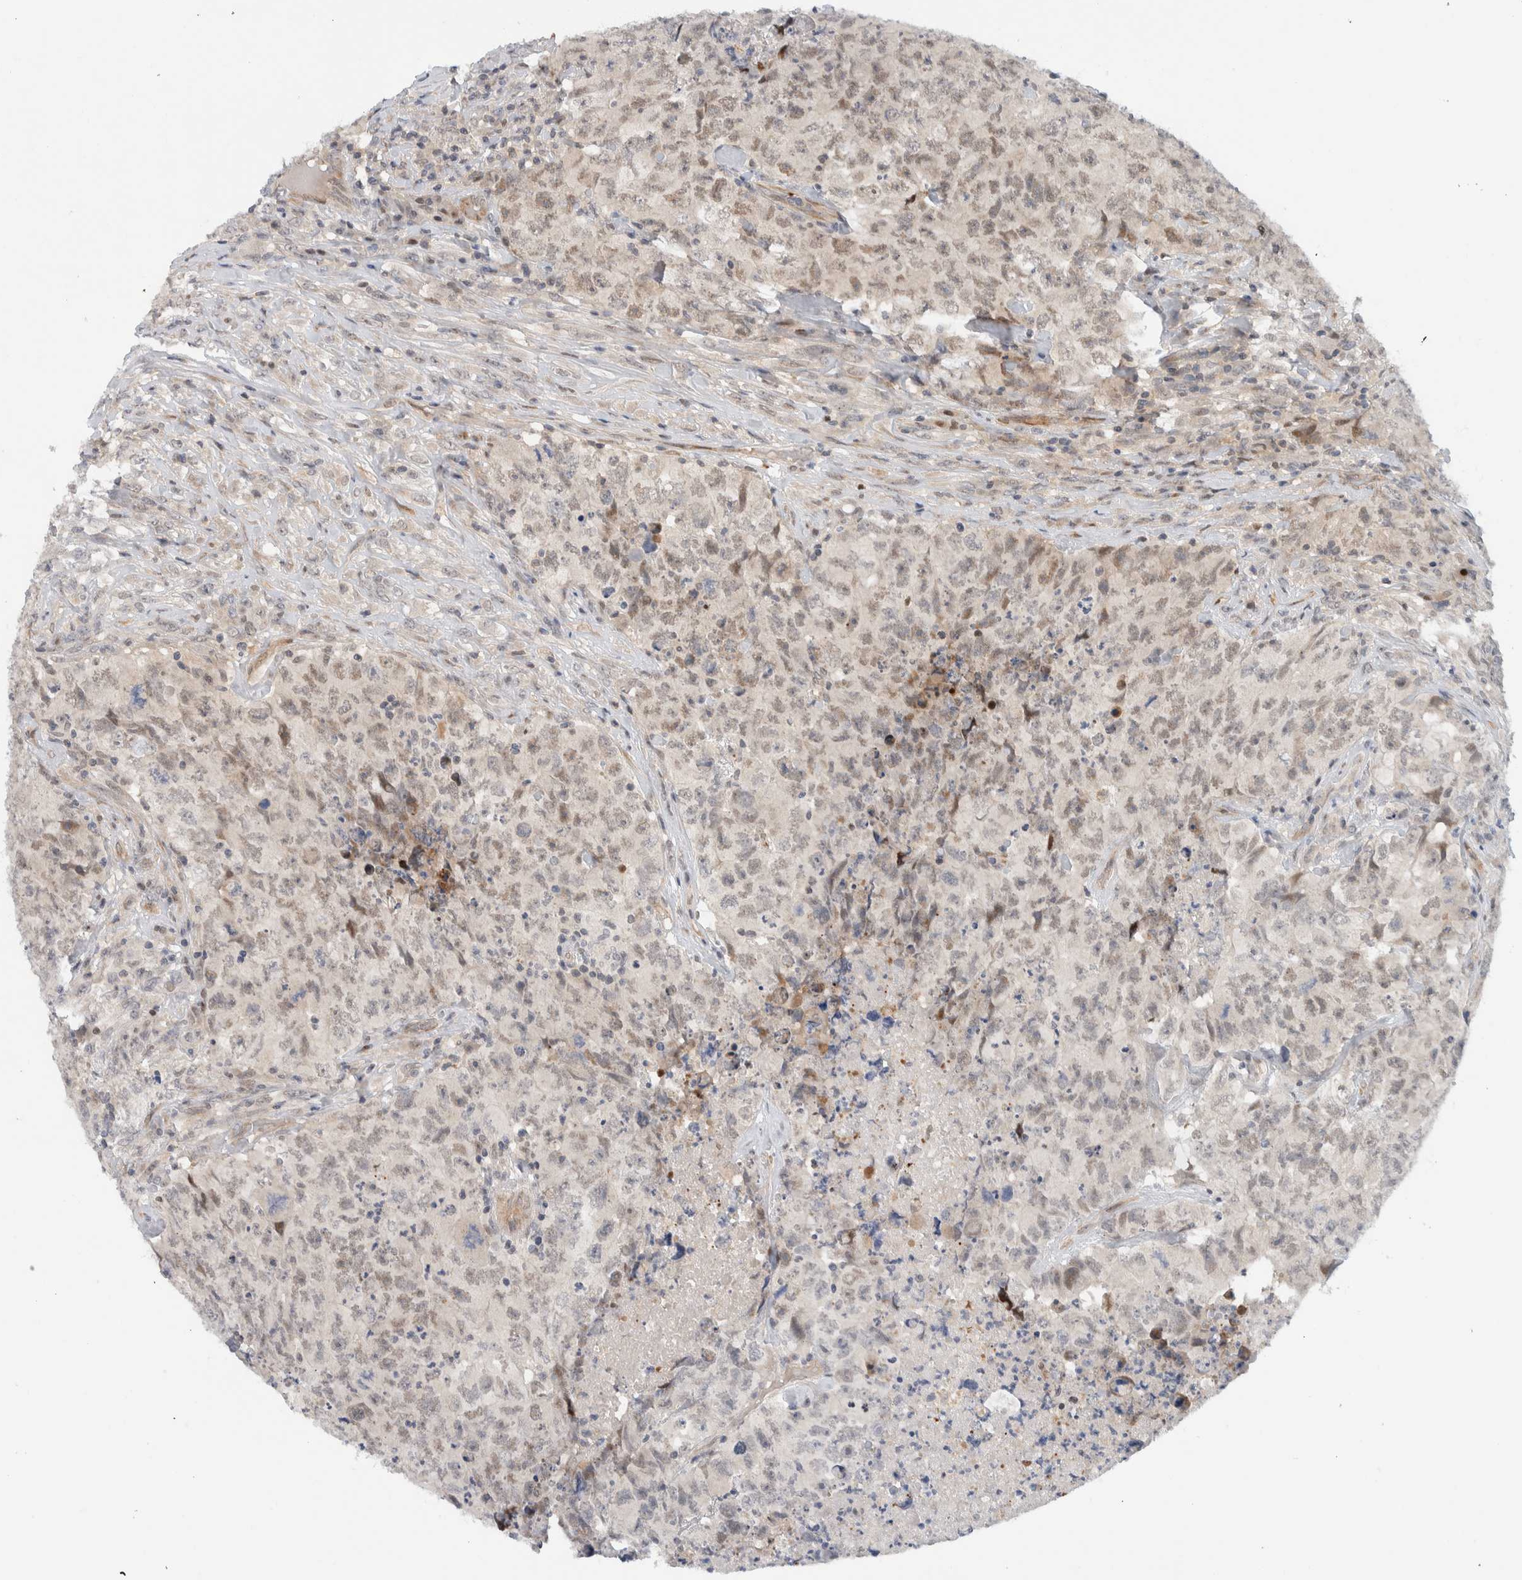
{"staining": {"intensity": "weak", "quantity": "<25%", "location": "nuclear"}, "tissue": "testis cancer", "cell_type": "Tumor cells", "image_type": "cancer", "snomed": [{"axis": "morphology", "description": "Carcinoma, Embryonal, NOS"}, {"axis": "topography", "description": "Testis"}], "caption": "Immunohistochemical staining of human testis cancer reveals no significant staining in tumor cells. (Stains: DAB IHC with hematoxylin counter stain, Microscopy: brightfield microscopy at high magnification).", "gene": "NCR3LG1", "patient": {"sex": "male", "age": 32}}